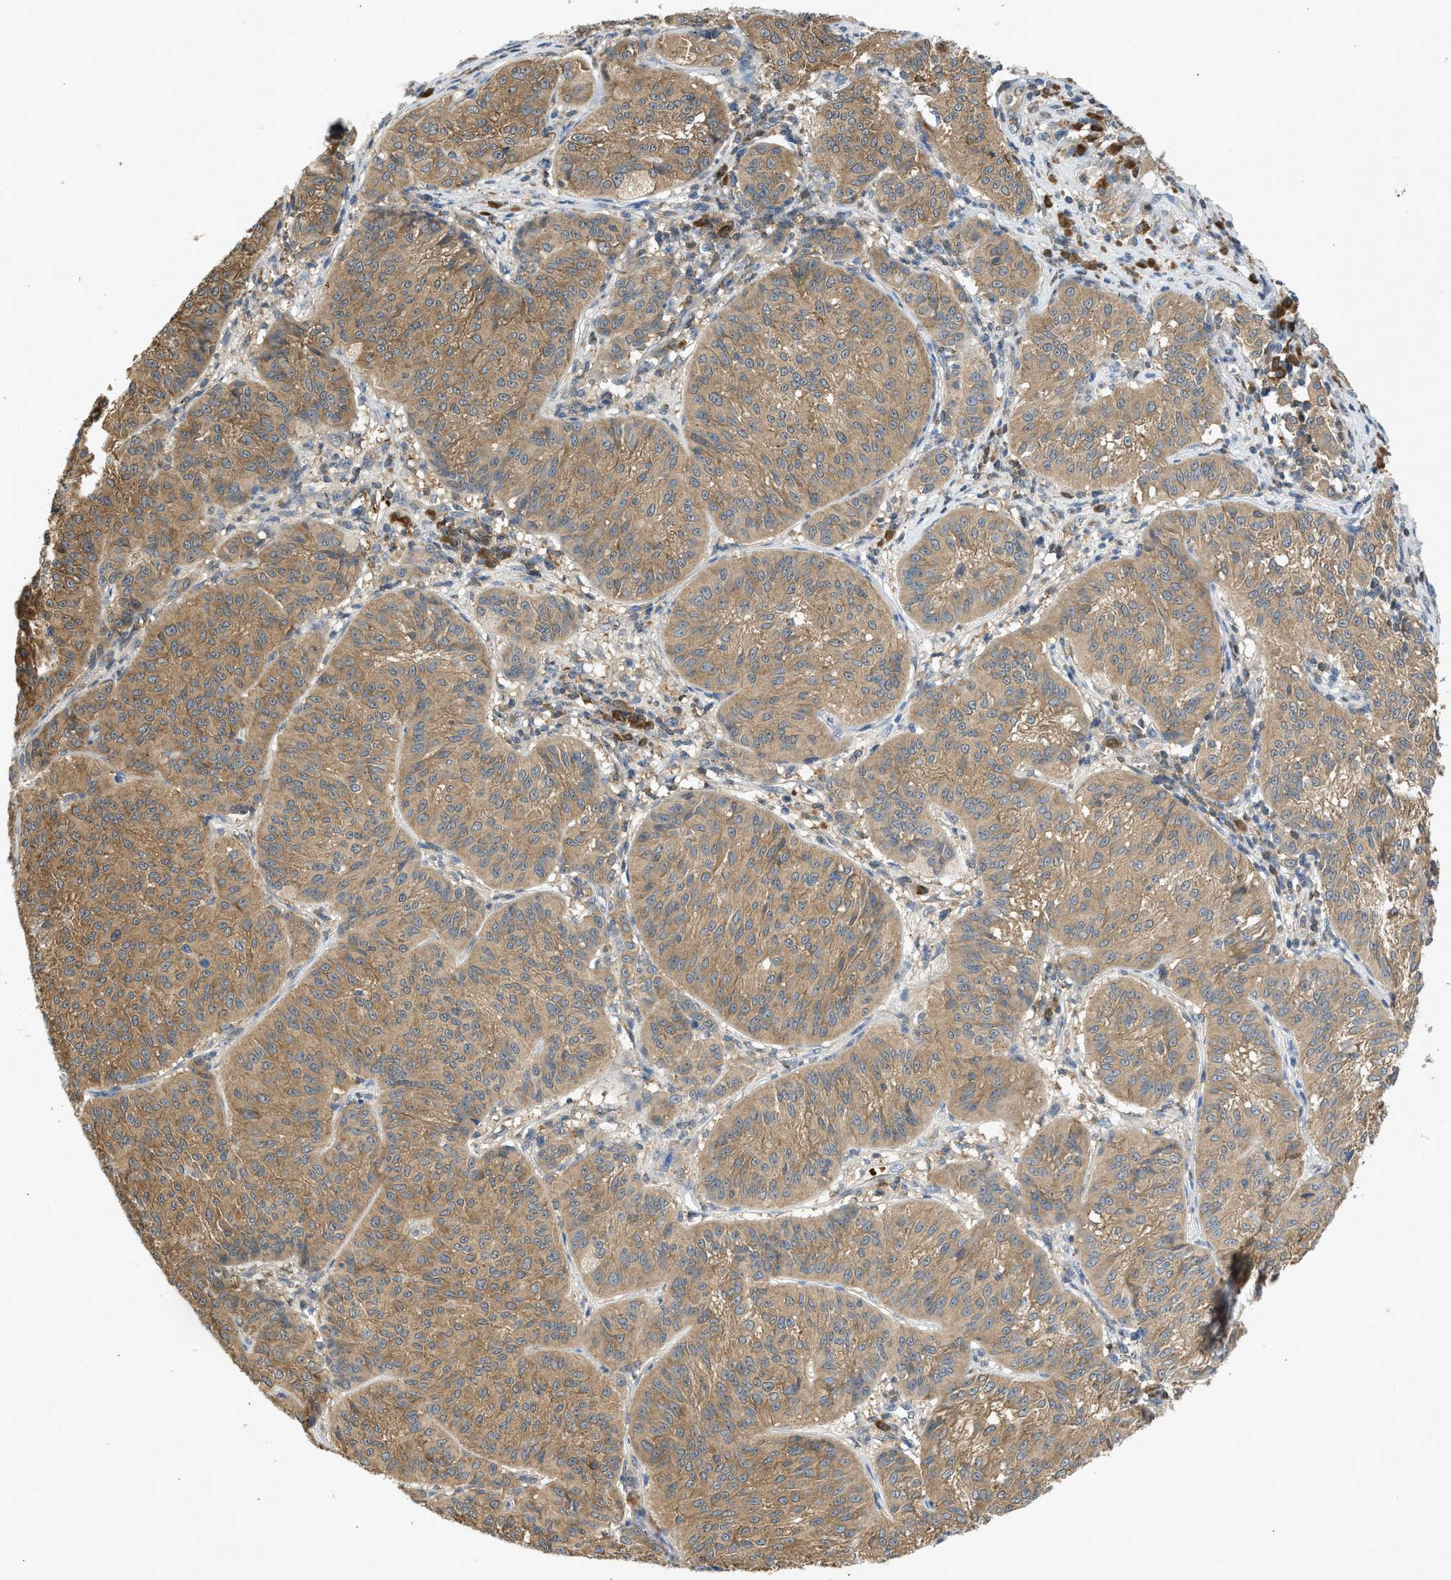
{"staining": {"intensity": "moderate", "quantity": ">75%", "location": "cytoplasmic/membranous"}, "tissue": "melanoma", "cell_type": "Tumor cells", "image_type": "cancer", "snomed": [{"axis": "morphology", "description": "Malignant melanoma, NOS"}, {"axis": "topography", "description": "Skin"}], "caption": "Immunohistochemistry (DAB) staining of malignant melanoma demonstrates moderate cytoplasmic/membranous protein expression in about >75% of tumor cells.", "gene": "MAPK7", "patient": {"sex": "female", "age": 72}}